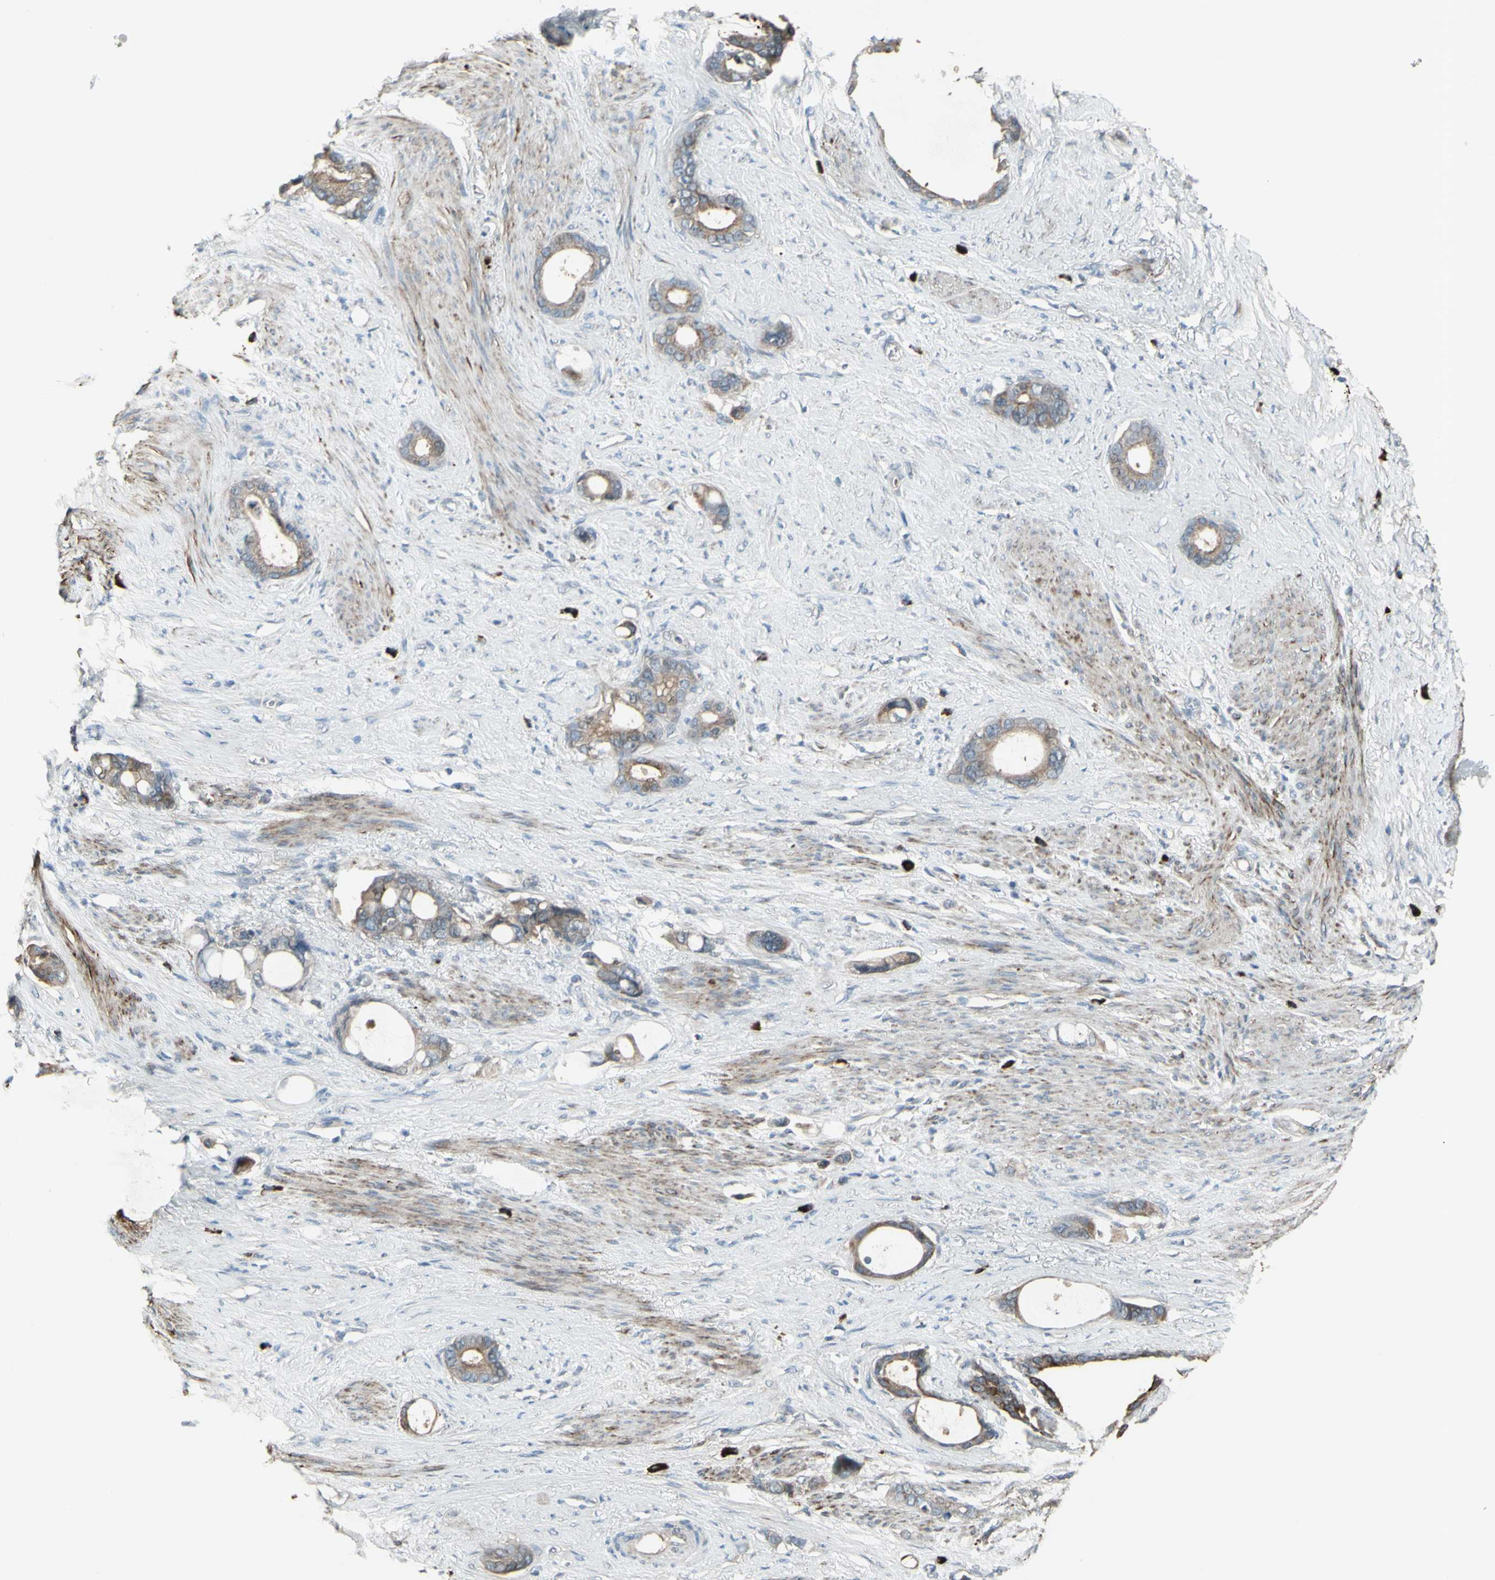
{"staining": {"intensity": "moderate", "quantity": ">75%", "location": "cytoplasmic/membranous"}, "tissue": "stomach cancer", "cell_type": "Tumor cells", "image_type": "cancer", "snomed": [{"axis": "morphology", "description": "Adenocarcinoma, NOS"}, {"axis": "topography", "description": "Stomach"}], "caption": "Protein expression analysis of stomach adenocarcinoma displays moderate cytoplasmic/membranous staining in approximately >75% of tumor cells. The protein of interest is shown in brown color, while the nuclei are stained blue.", "gene": "GRAMD1B", "patient": {"sex": "female", "age": 75}}